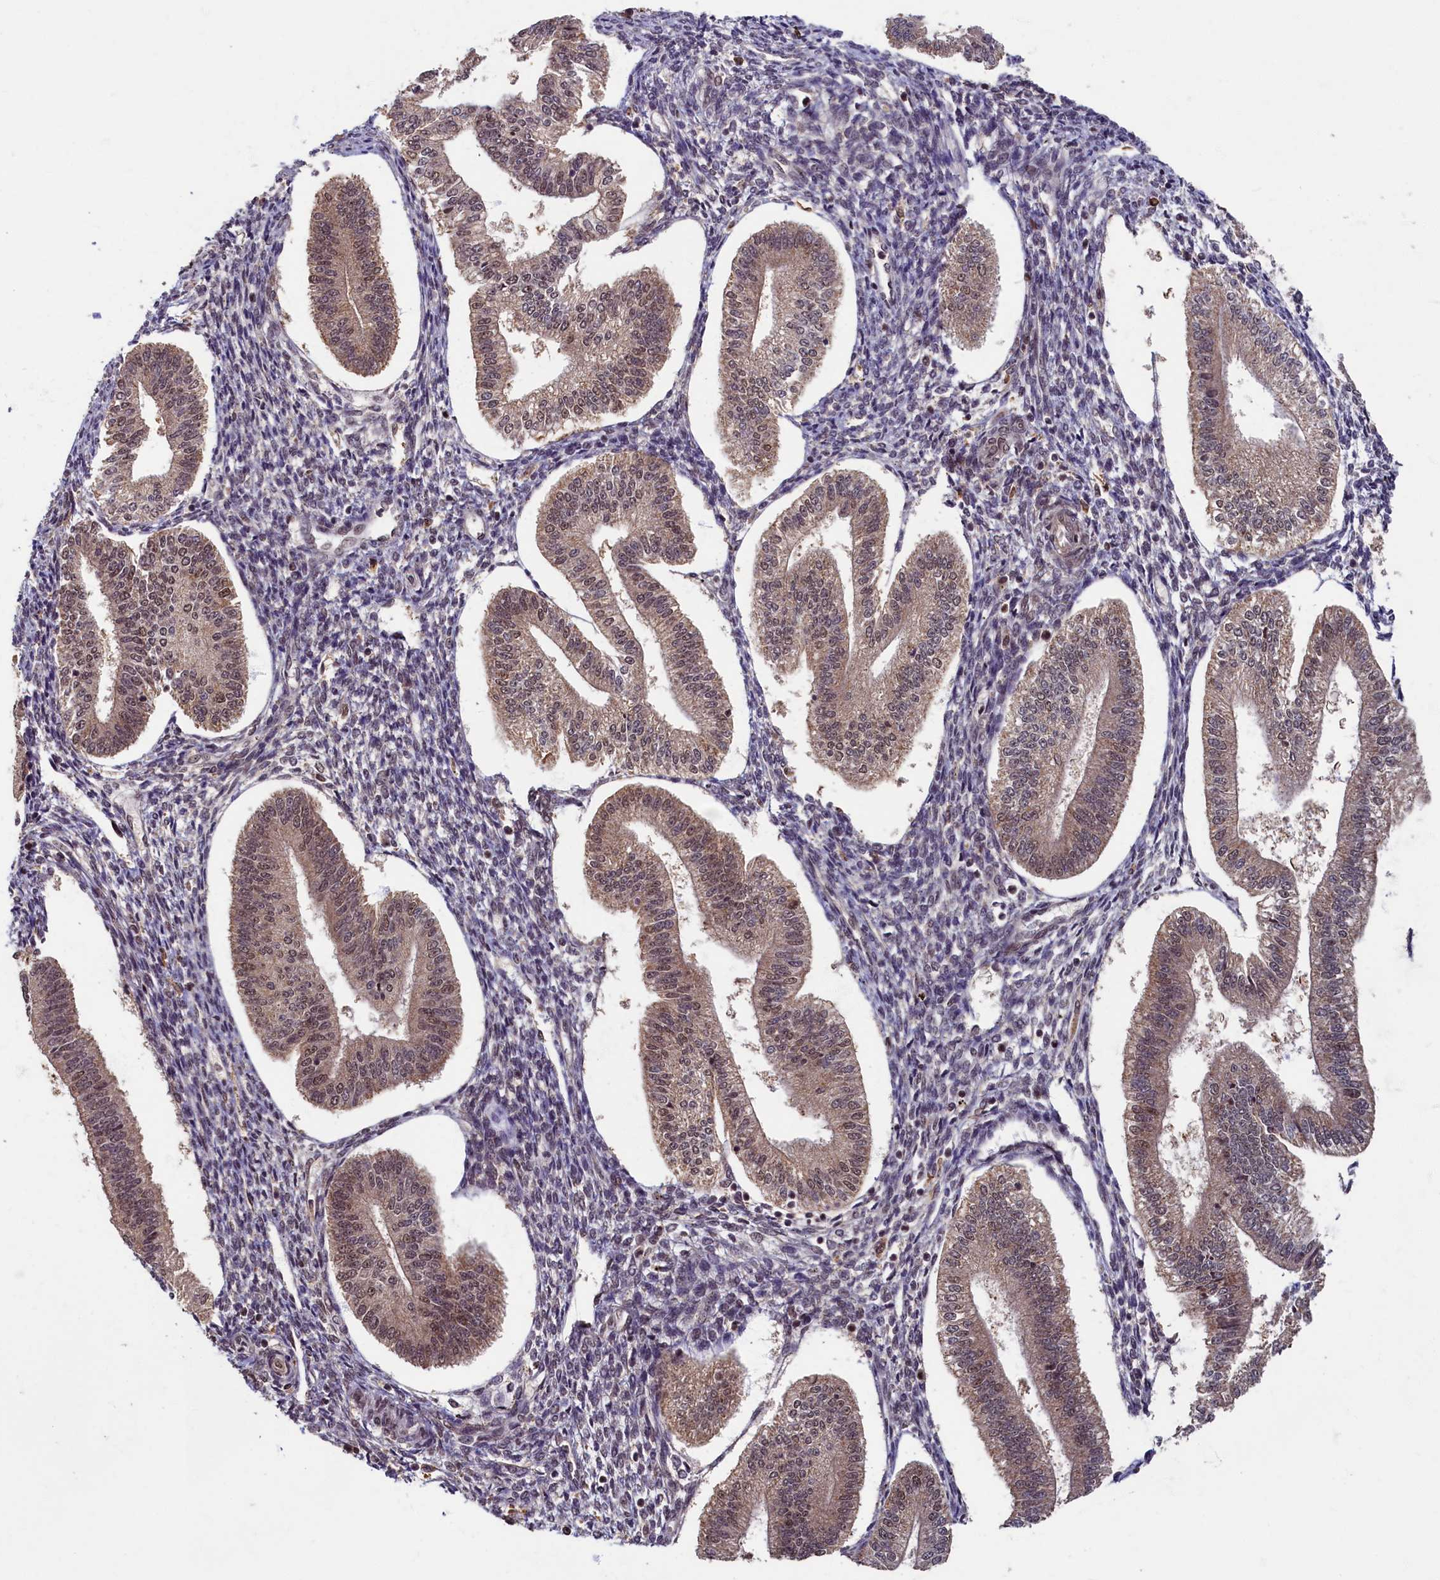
{"staining": {"intensity": "moderate", "quantity": "25%-75%", "location": "cytoplasmic/membranous,nuclear"}, "tissue": "endometrium", "cell_type": "Cells in endometrial stroma", "image_type": "normal", "snomed": [{"axis": "morphology", "description": "Normal tissue, NOS"}, {"axis": "topography", "description": "Endometrium"}], "caption": "A brown stain shows moderate cytoplasmic/membranous,nuclear staining of a protein in cells in endometrial stroma of benign human endometrium.", "gene": "BRCA1", "patient": {"sex": "female", "age": 34}}